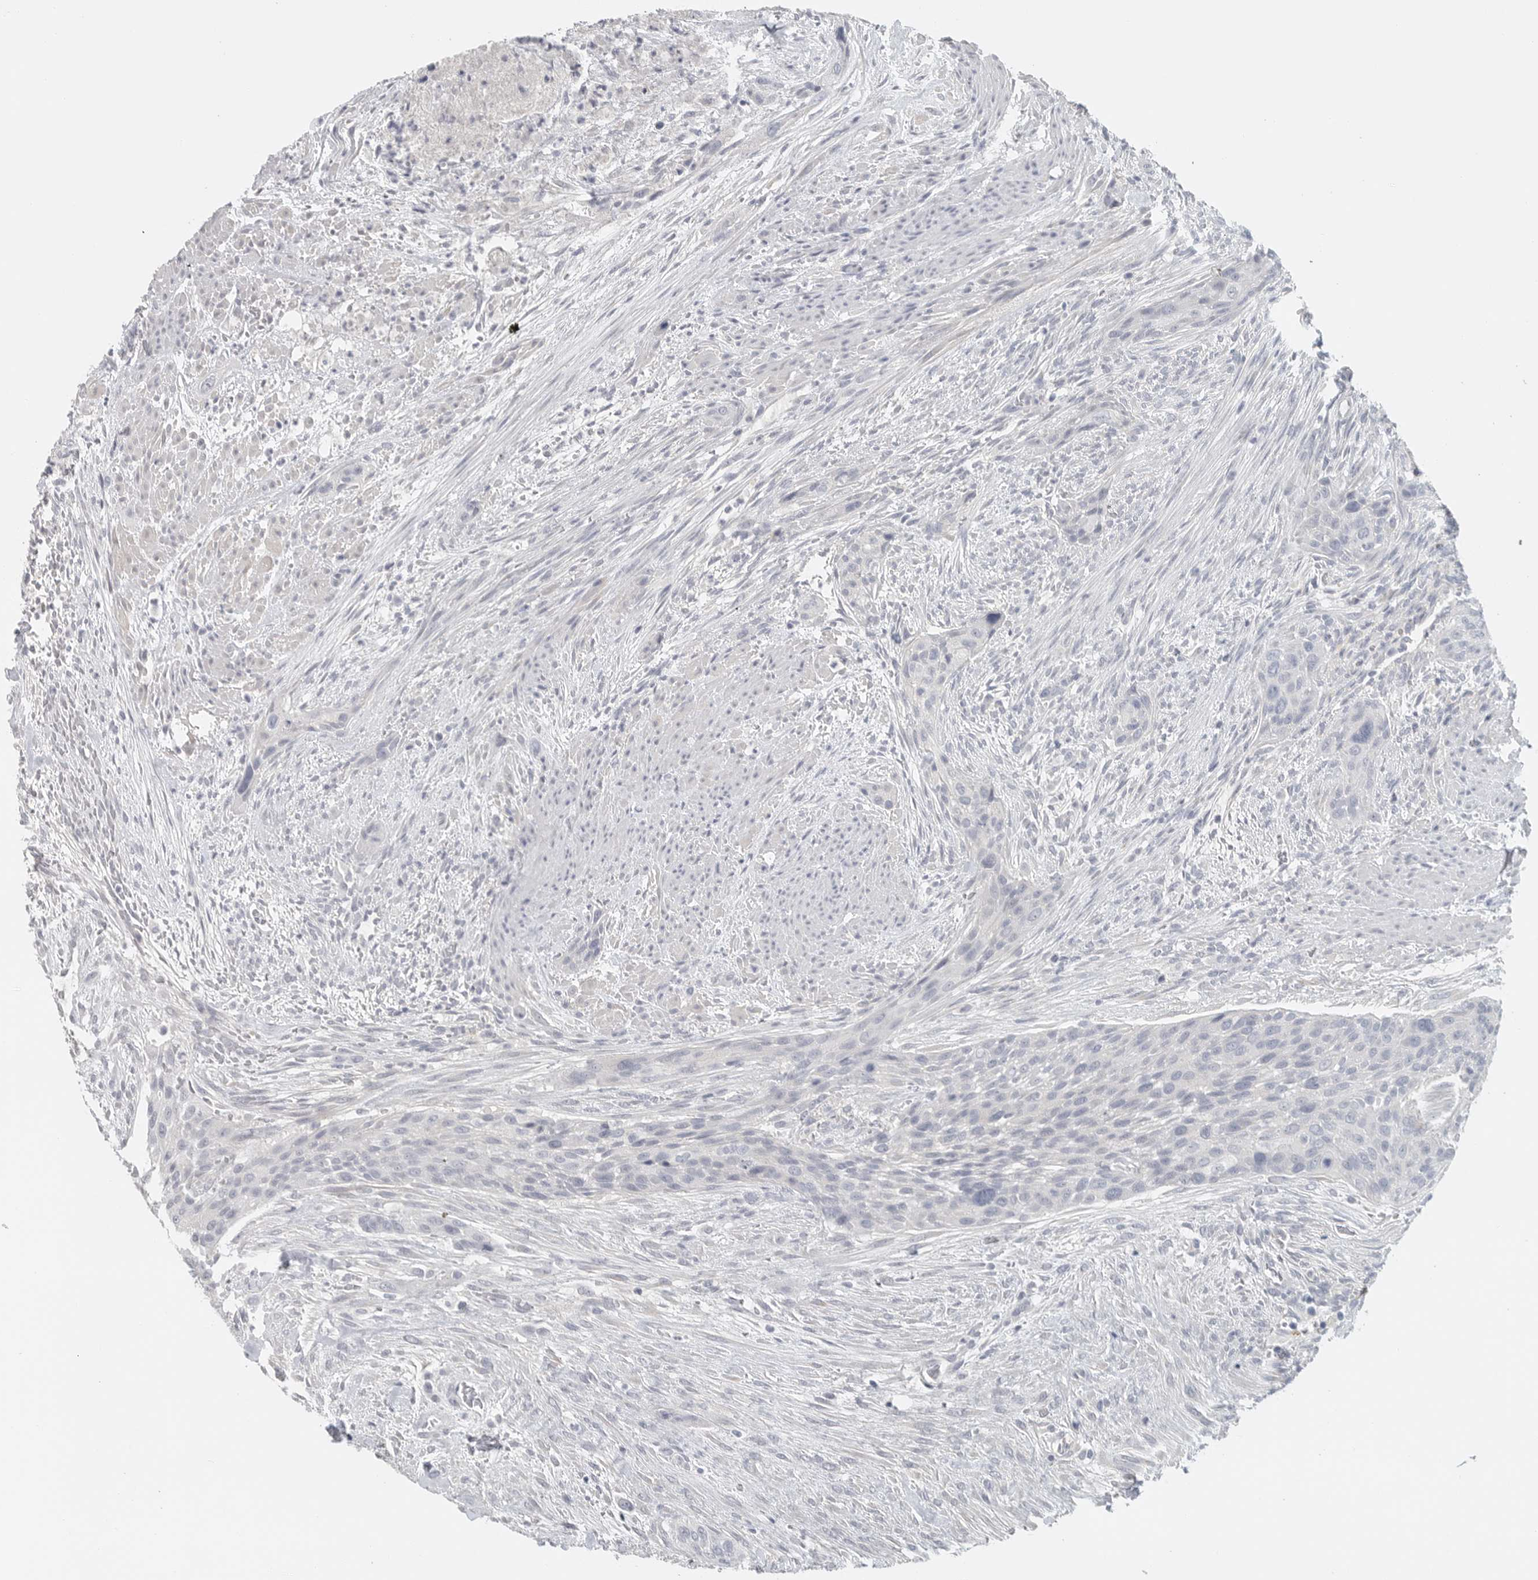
{"staining": {"intensity": "negative", "quantity": "none", "location": "none"}, "tissue": "urothelial cancer", "cell_type": "Tumor cells", "image_type": "cancer", "snomed": [{"axis": "morphology", "description": "Urothelial carcinoma, High grade"}, {"axis": "topography", "description": "Urinary bladder"}], "caption": "A micrograph of human urothelial carcinoma (high-grade) is negative for staining in tumor cells.", "gene": "PAM", "patient": {"sex": "male", "age": 35}}